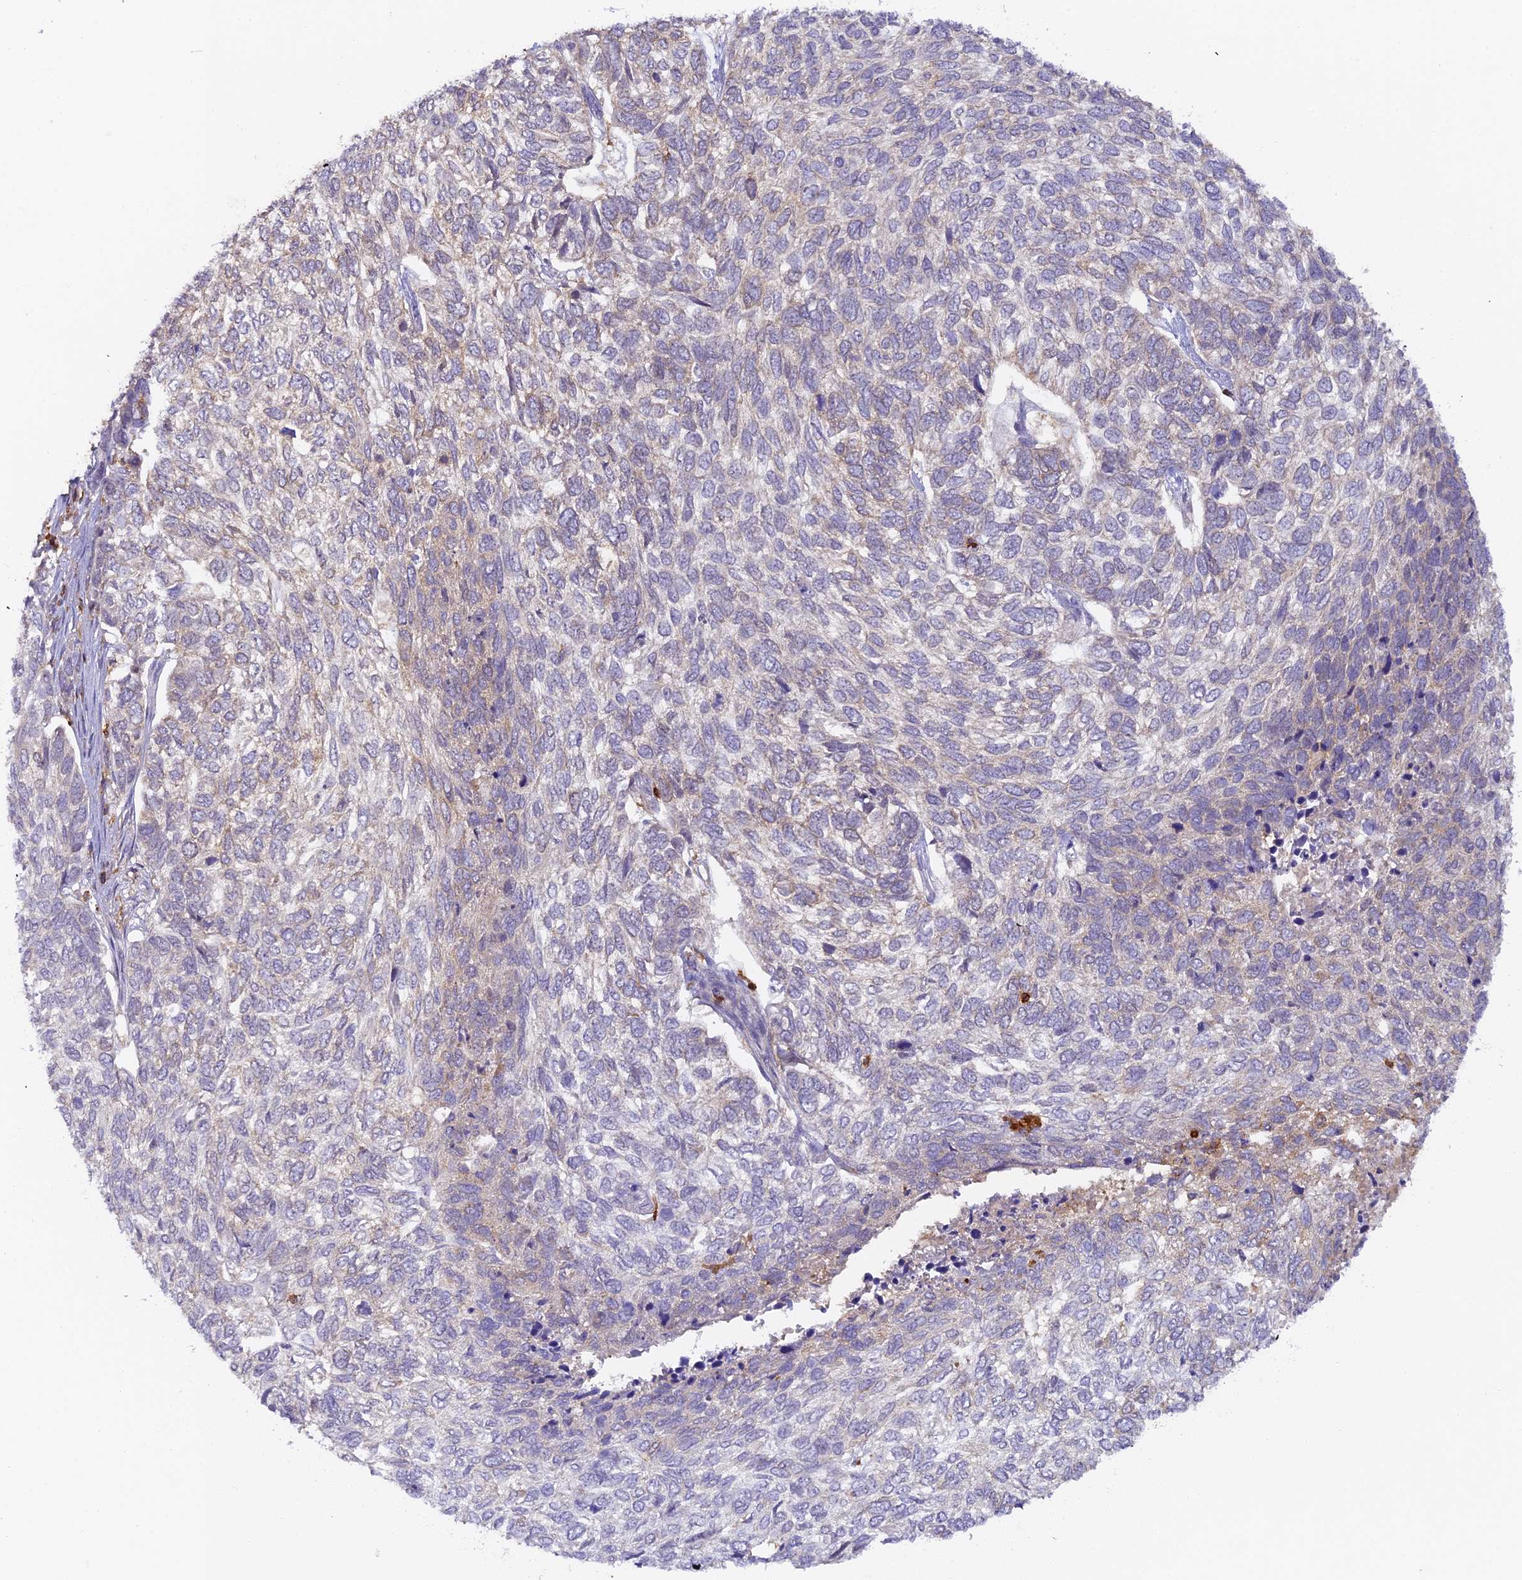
{"staining": {"intensity": "negative", "quantity": "none", "location": "none"}, "tissue": "skin cancer", "cell_type": "Tumor cells", "image_type": "cancer", "snomed": [{"axis": "morphology", "description": "Basal cell carcinoma"}, {"axis": "topography", "description": "Skin"}], "caption": "Human skin cancer stained for a protein using immunohistochemistry (IHC) reveals no positivity in tumor cells.", "gene": "FYB1", "patient": {"sex": "female", "age": 65}}